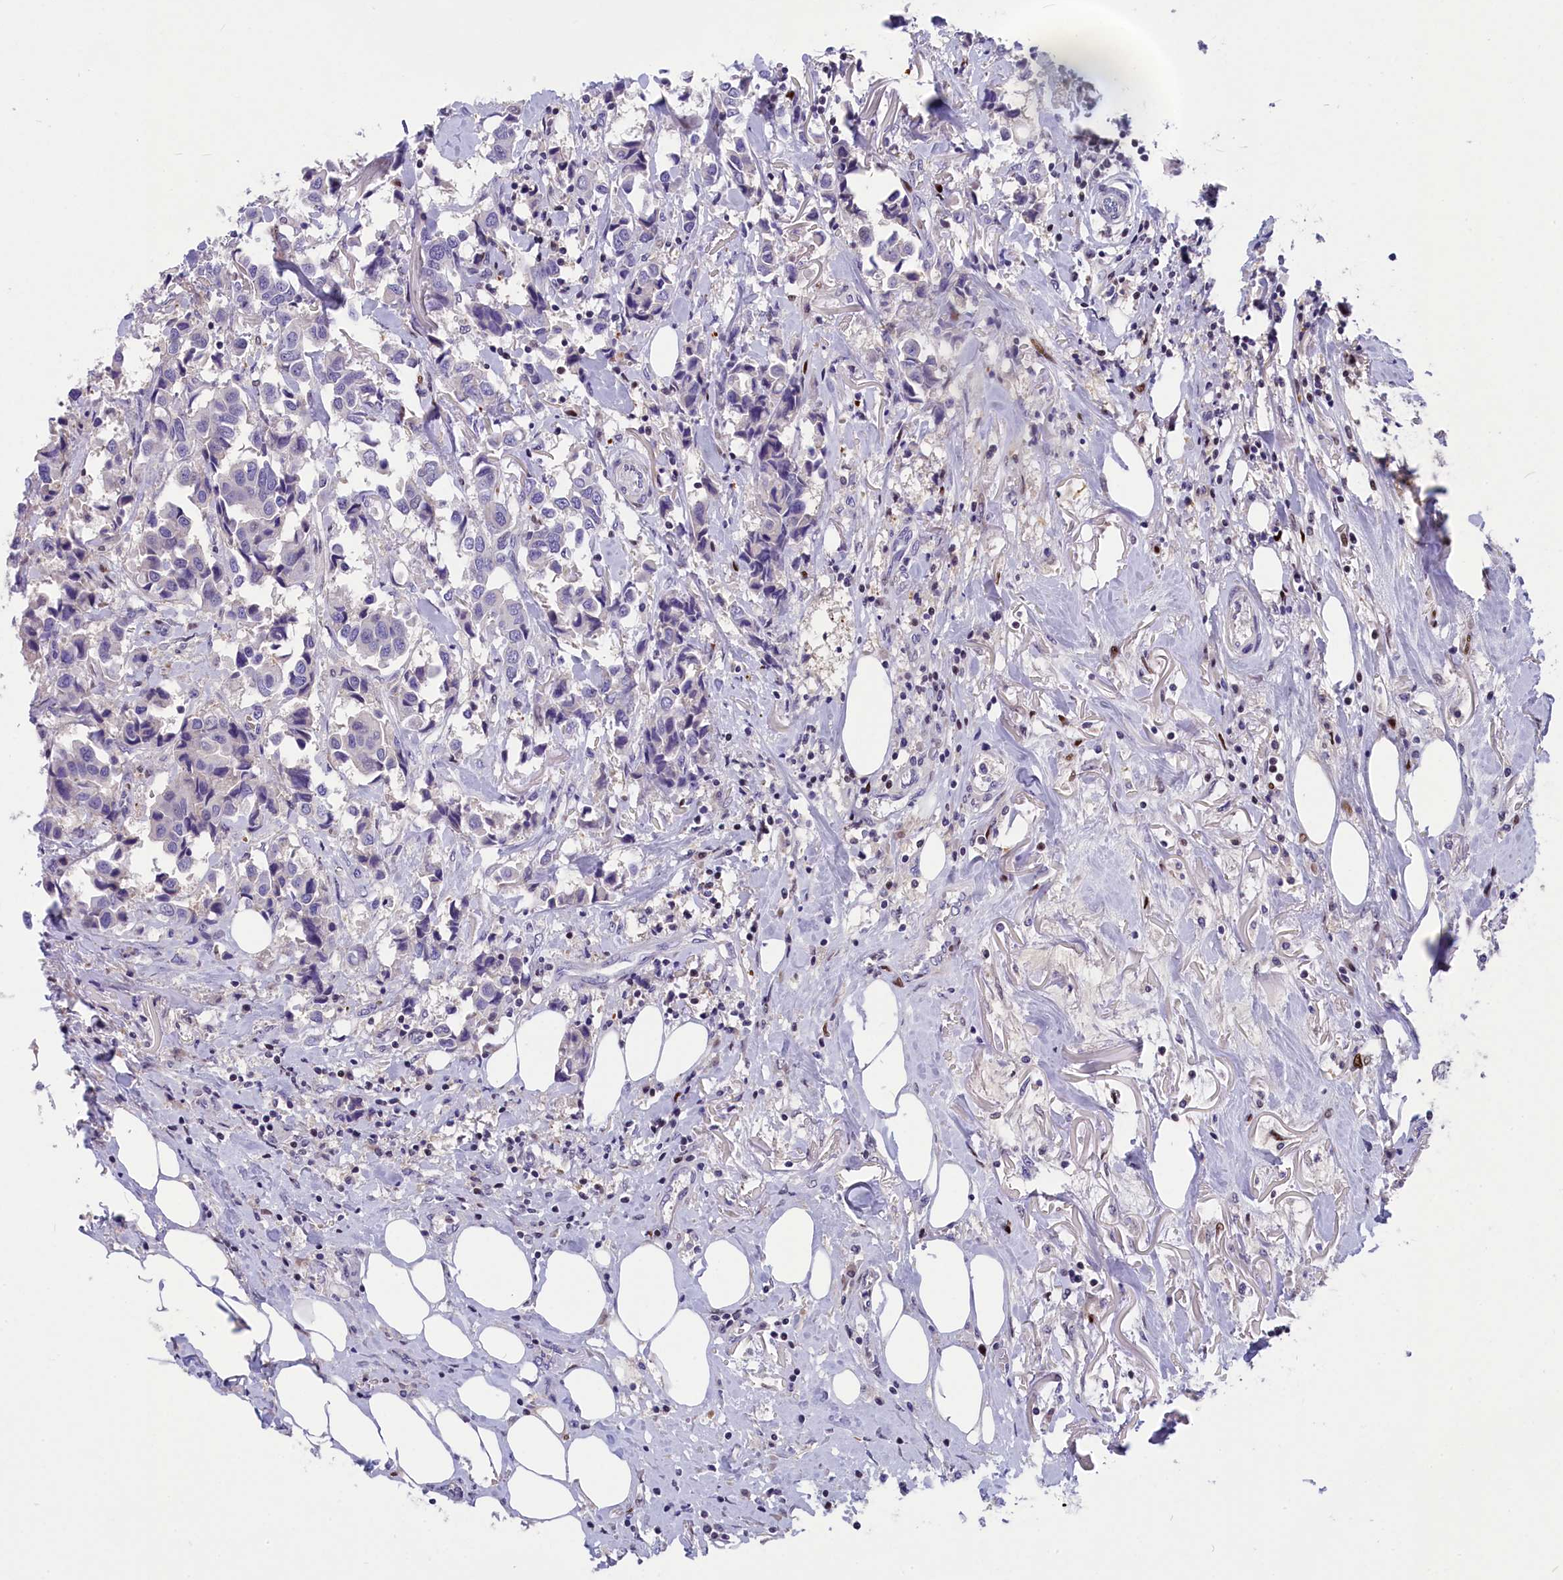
{"staining": {"intensity": "negative", "quantity": "none", "location": "none"}, "tissue": "breast cancer", "cell_type": "Tumor cells", "image_type": "cancer", "snomed": [{"axis": "morphology", "description": "Duct carcinoma"}, {"axis": "topography", "description": "Breast"}], "caption": "Photomicrograph shows no protein positivity in tumor cells of breast cancer (invasive ductal carcinoma) tissue. (Brightfield microscopy of DAB (3,3'-diaminobenzidine) immunohistochemistry (IHC) at high magnification).", "gene": "NKPD1", "patient": {"sex": "female", "age": 80}}